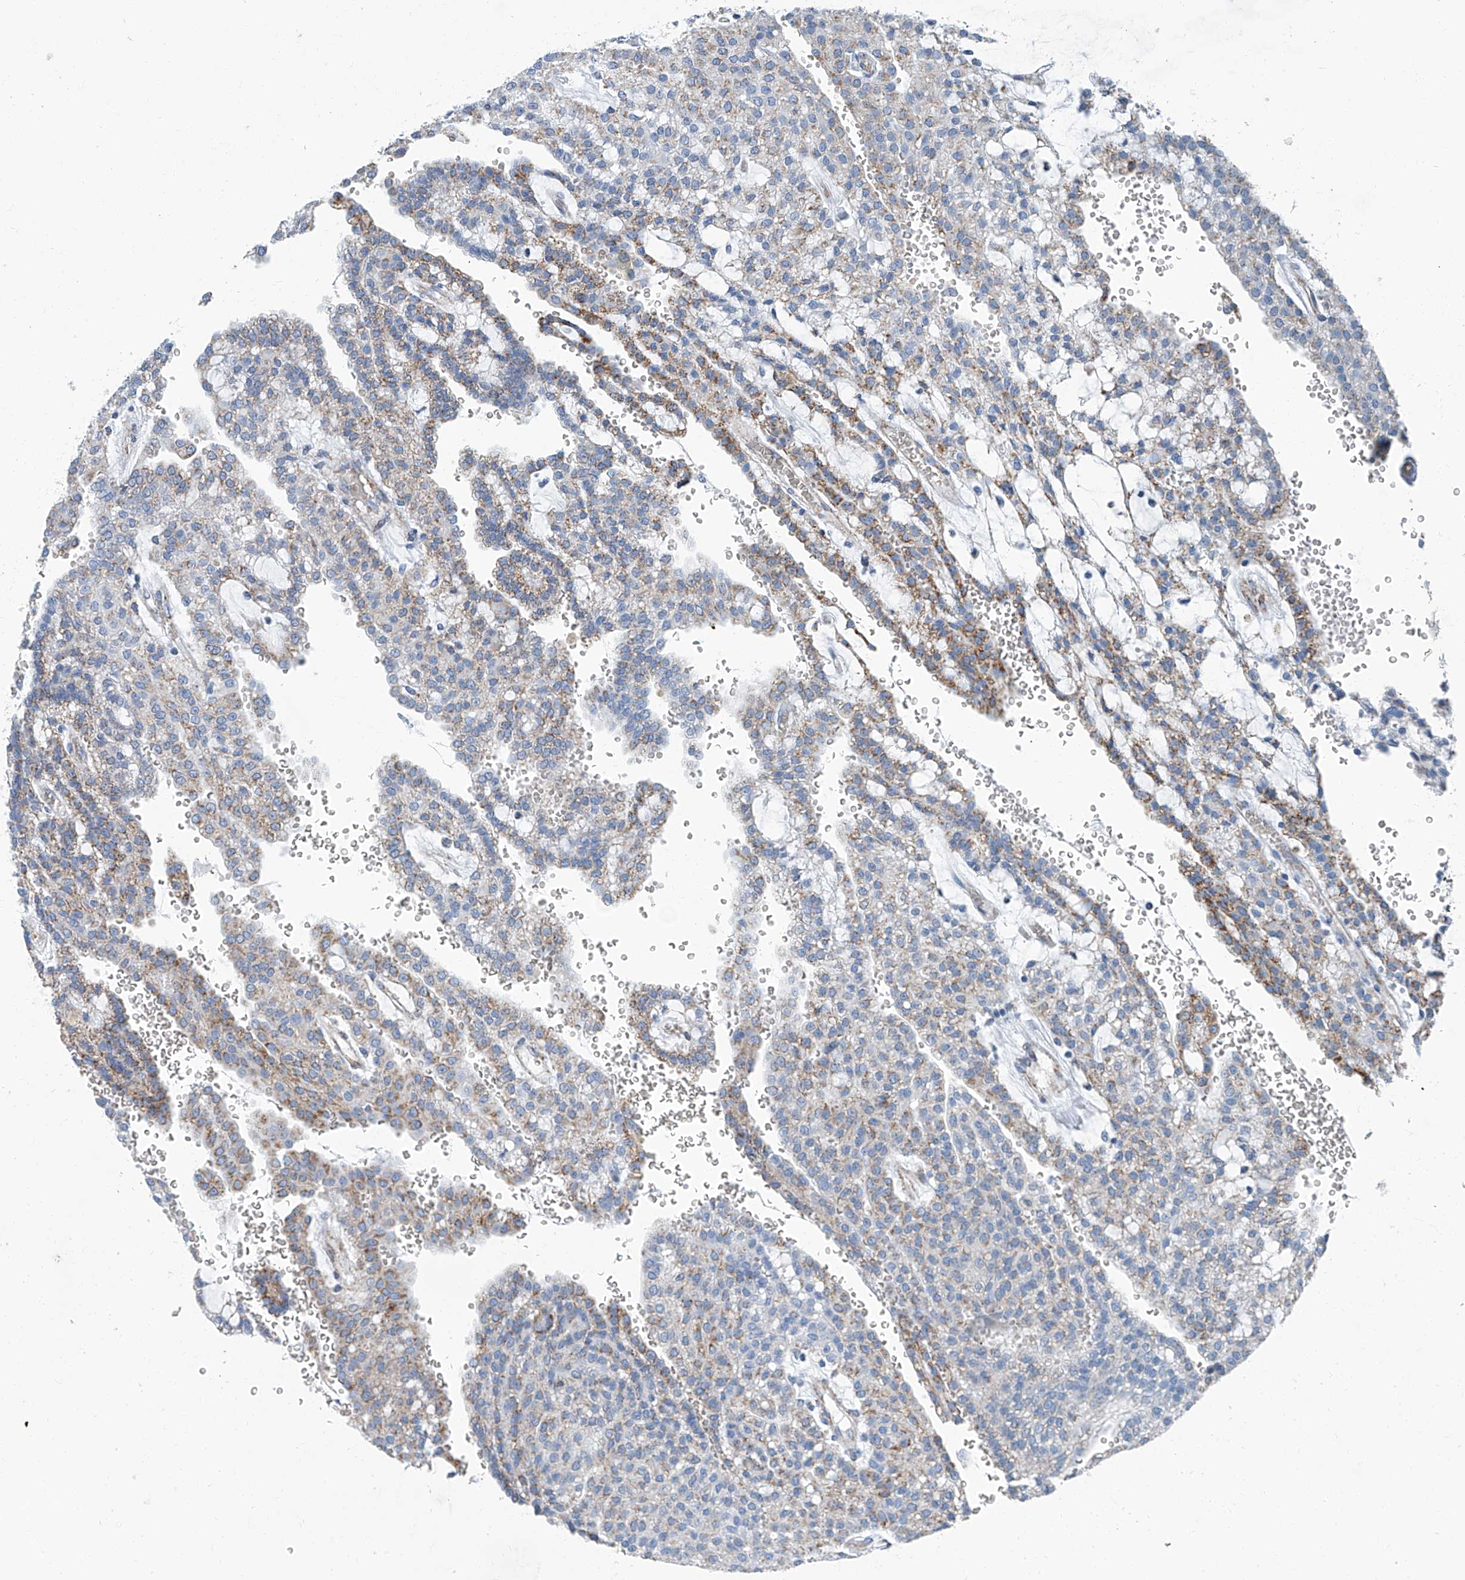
{"staining": {"intensity": "moderate", "quantity": "<25%", "location": "cytoplasmic/membranous"}, "tissue": "renal cancer", "cell_type": "Tumor cells", "image_type": "cancer", "snomed": [{"axis": "morphology", "description": "Adenocarcinoma, NOS"}, {"axis": "topography", "description": "Kidney"}], "caption": "This photomicrograph shows immunohistochemistry (IHC) staining of human renal cancer (adenocarcinoma), with low moderate cytoplasmic/membranous positivity in approximately <25% of tumor cells.", "gene": "MT-ND1", "patient": {"sex": "male", "age": 63}}